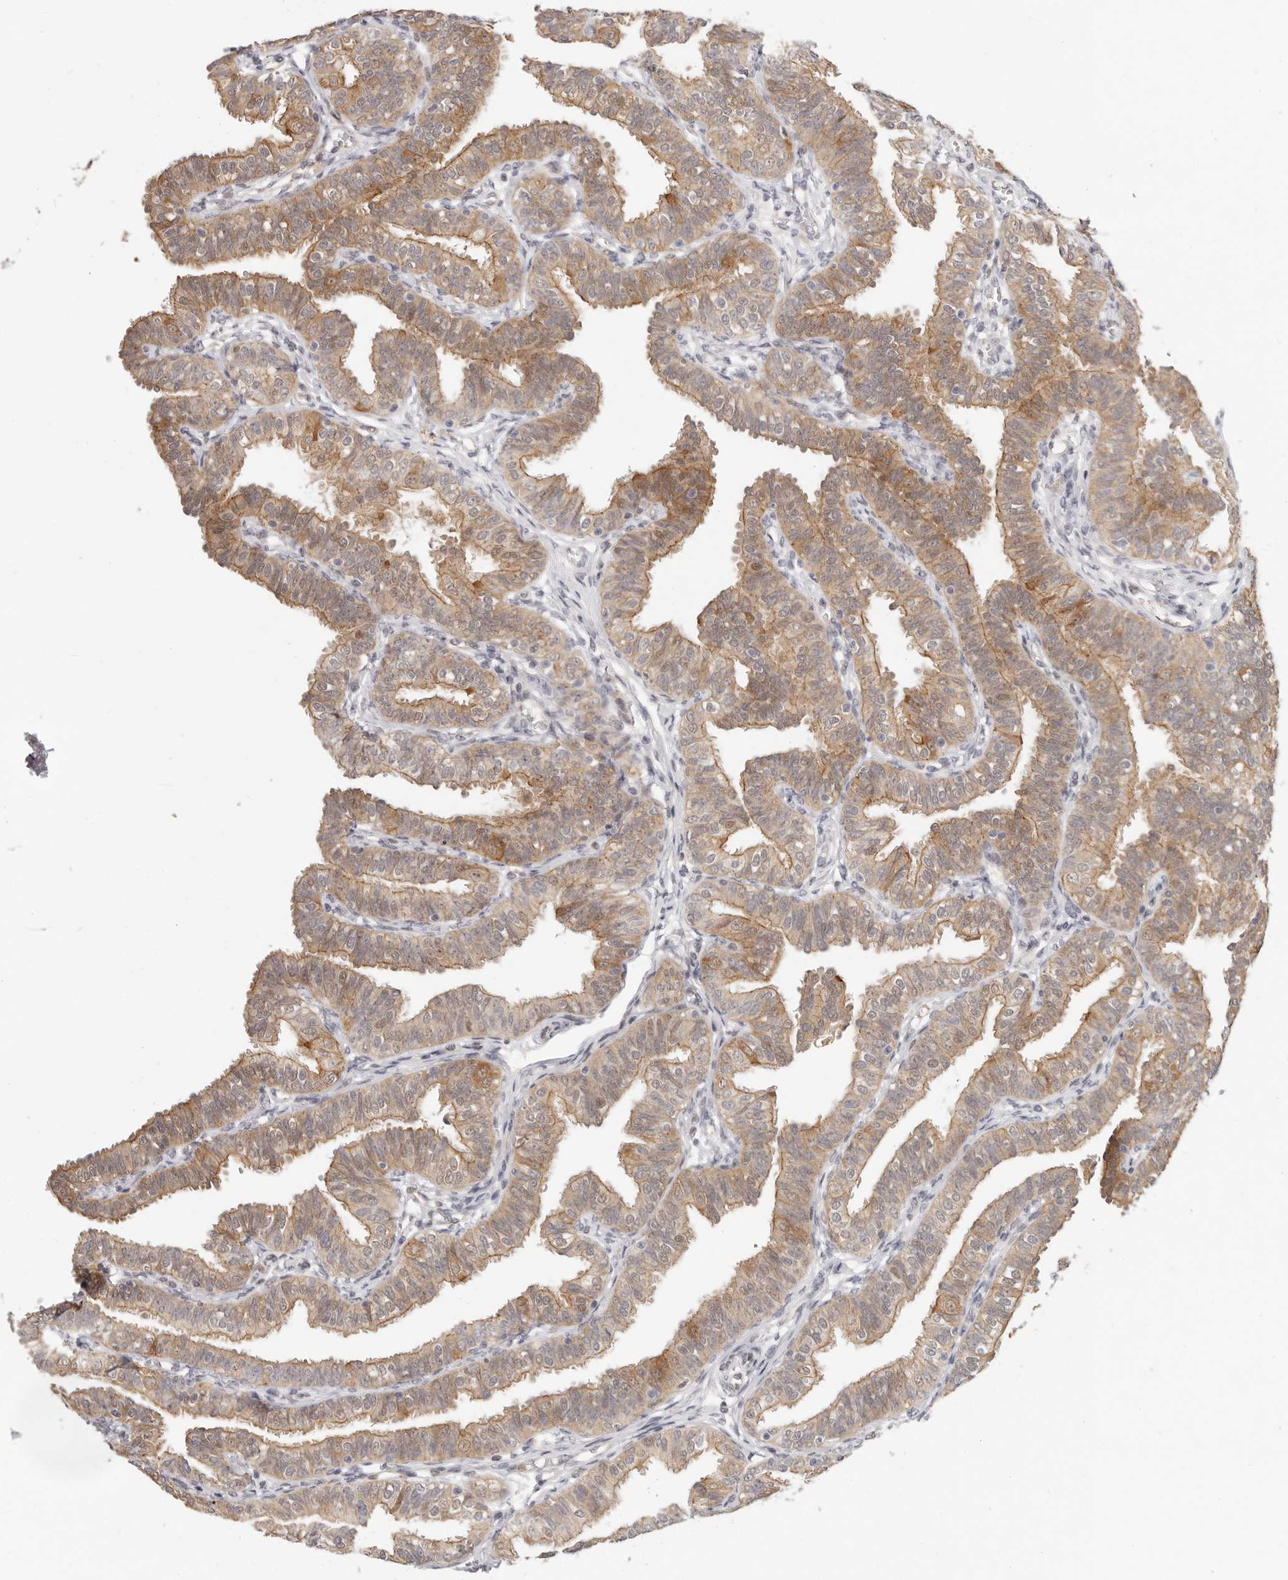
{"staining": {"intensity": "moderate", "quantity": ">75%", "location": "cytoplasmic/membranous"}, "tissue": "fallopian tube", "cell_type": "Glandular cells", "image_type": "normal", "snomed": [{"axis": "morphology", "description": "Normal tissue, NOS"}, {"axis": "topography", "description": "Fallopian tube"}], "caption": "The immunohistochemical stain labels moderate cytoplasmic/membranous expression in glandular cells of benign fallopian tube.", "gene": "AFDN", "patient": {"sex": "female", "age": 35}}